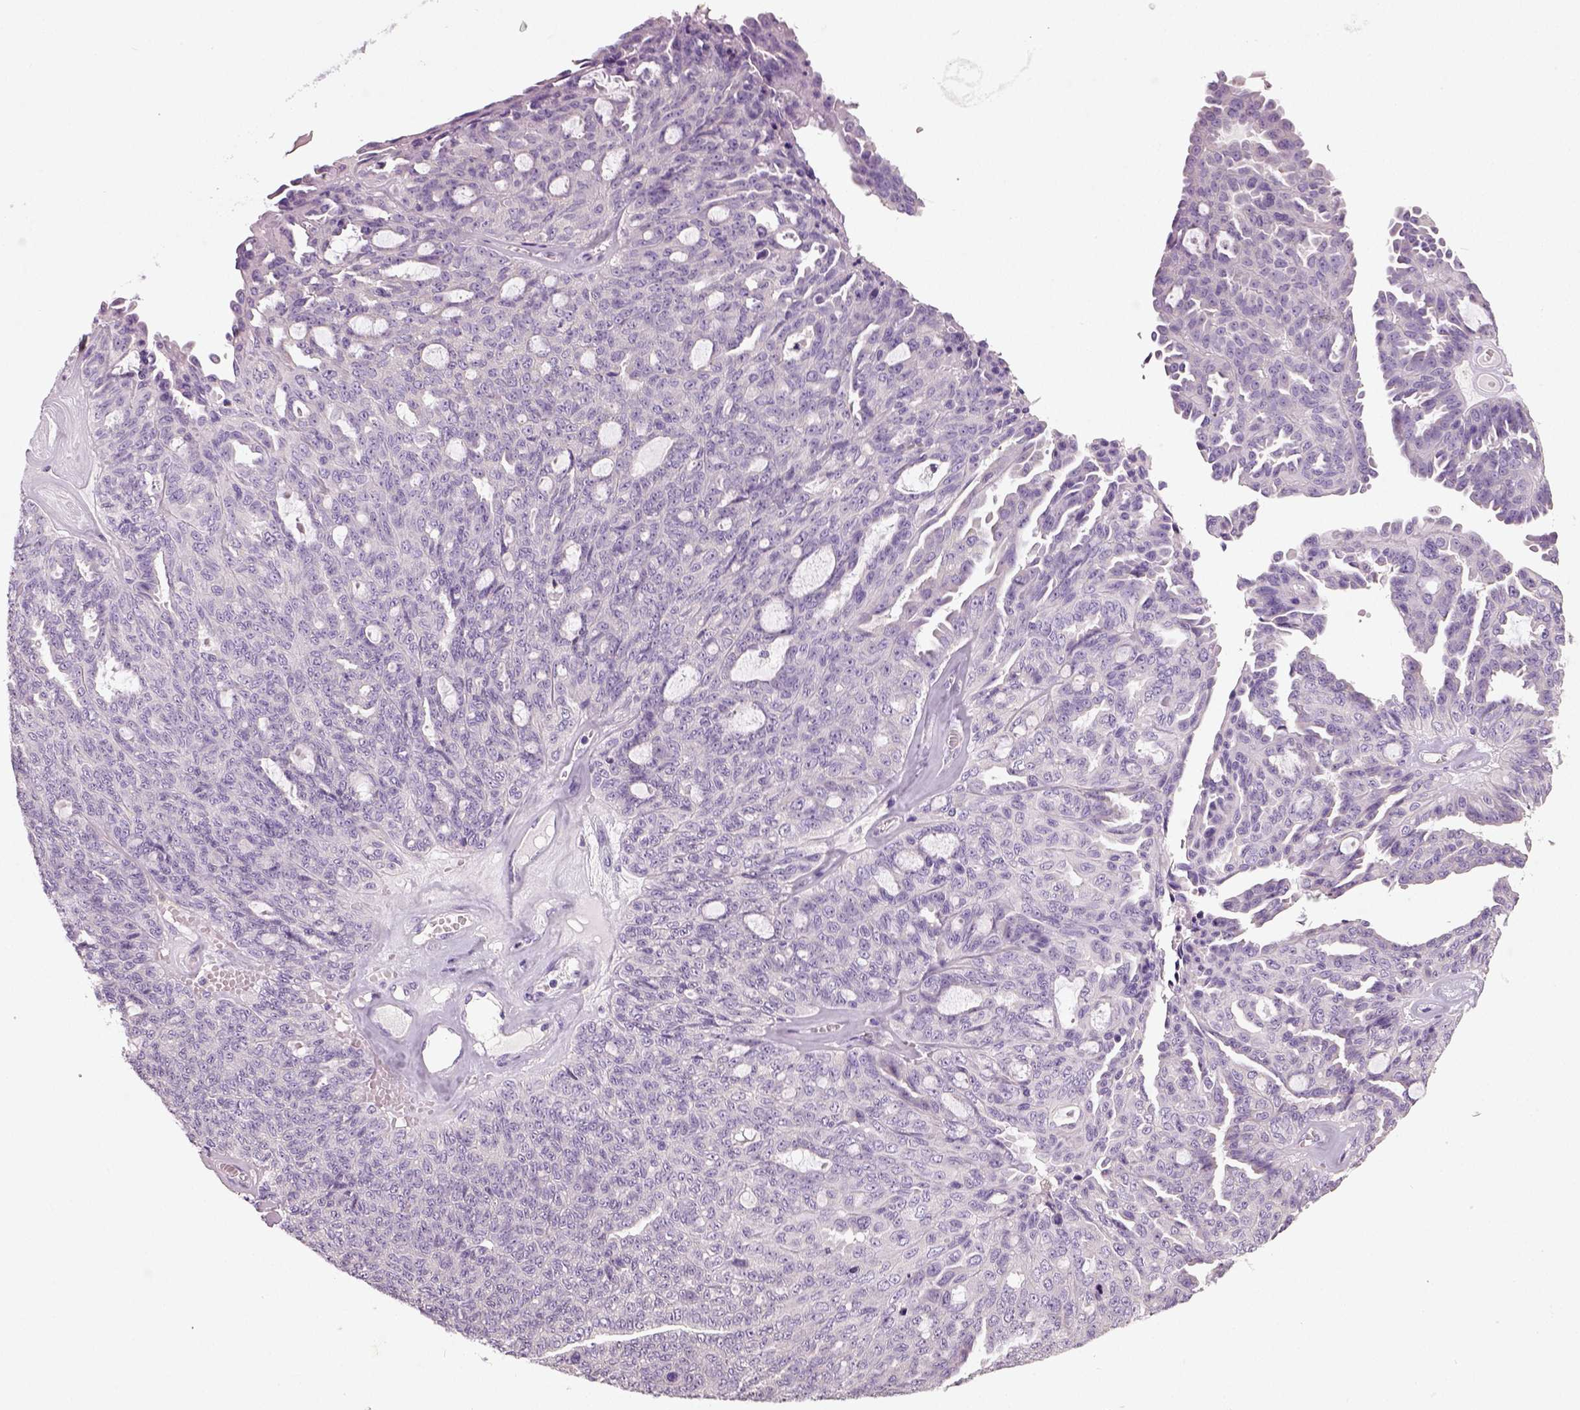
{"staining": {"intensity": "negative", "quantity": "none", "location": "none"}, "tissue": "ovarian cancer", "cell_type": "Tumor cells", "image_type": "cancer", "snomed": [{"axis": "morphology", "description": "Cystadenocarcinoma, serous, NOS"}, {"axis": "topography", "description": "Ovary"}], "caption": "Tumor cells show no significant staining in ovarian serous cystadenocarcinoma. (Brightfield microscopy of DAB IHC at high magnification).", "gene": "NECAB2", "patient": {"sex": "female", "age": 71}}